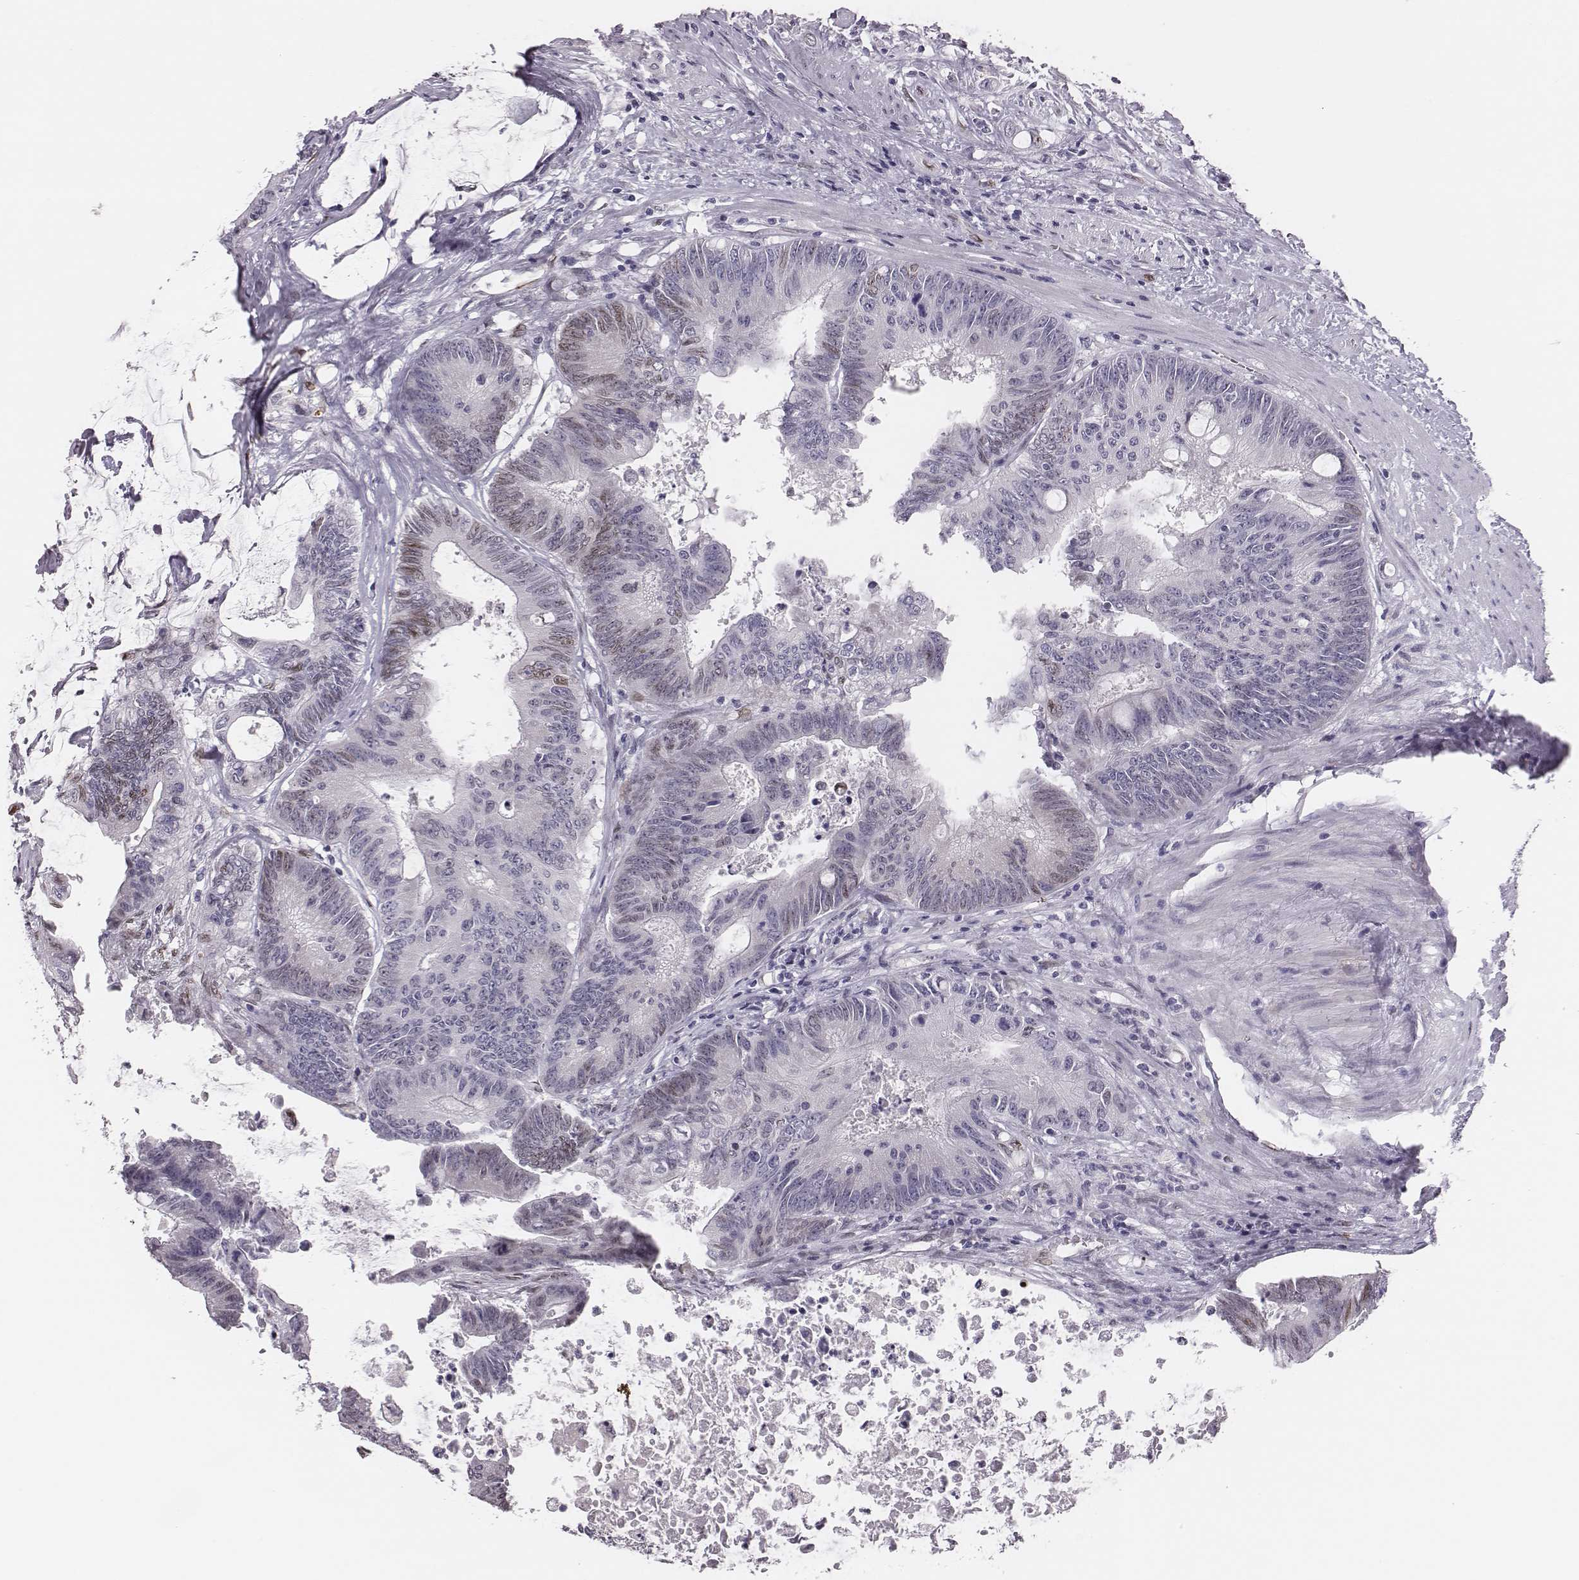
{"staining": {"intensity": "weak", "quantity": "<25%", "location": "nuclear"}, "tissue": "colorectal cancer", "cell_type": "Tumor cells", "image_type": "cancer", "snomed": [{"axis": "morphology", "description": "Adenocarcinoma, NOS"}, {"axis": "topography", "description": "Rectum"}], "caption": "DAB (3,3'-diaminobenzidine) immunohistochemical staining of colorectal adenocarcinoma reveals no significant staining in tumor cells. (DAB immunohistochemistry (IHC), high magnification).", "gene": "ADGRF4", "patient": {"sex": "male", "age": 59}}